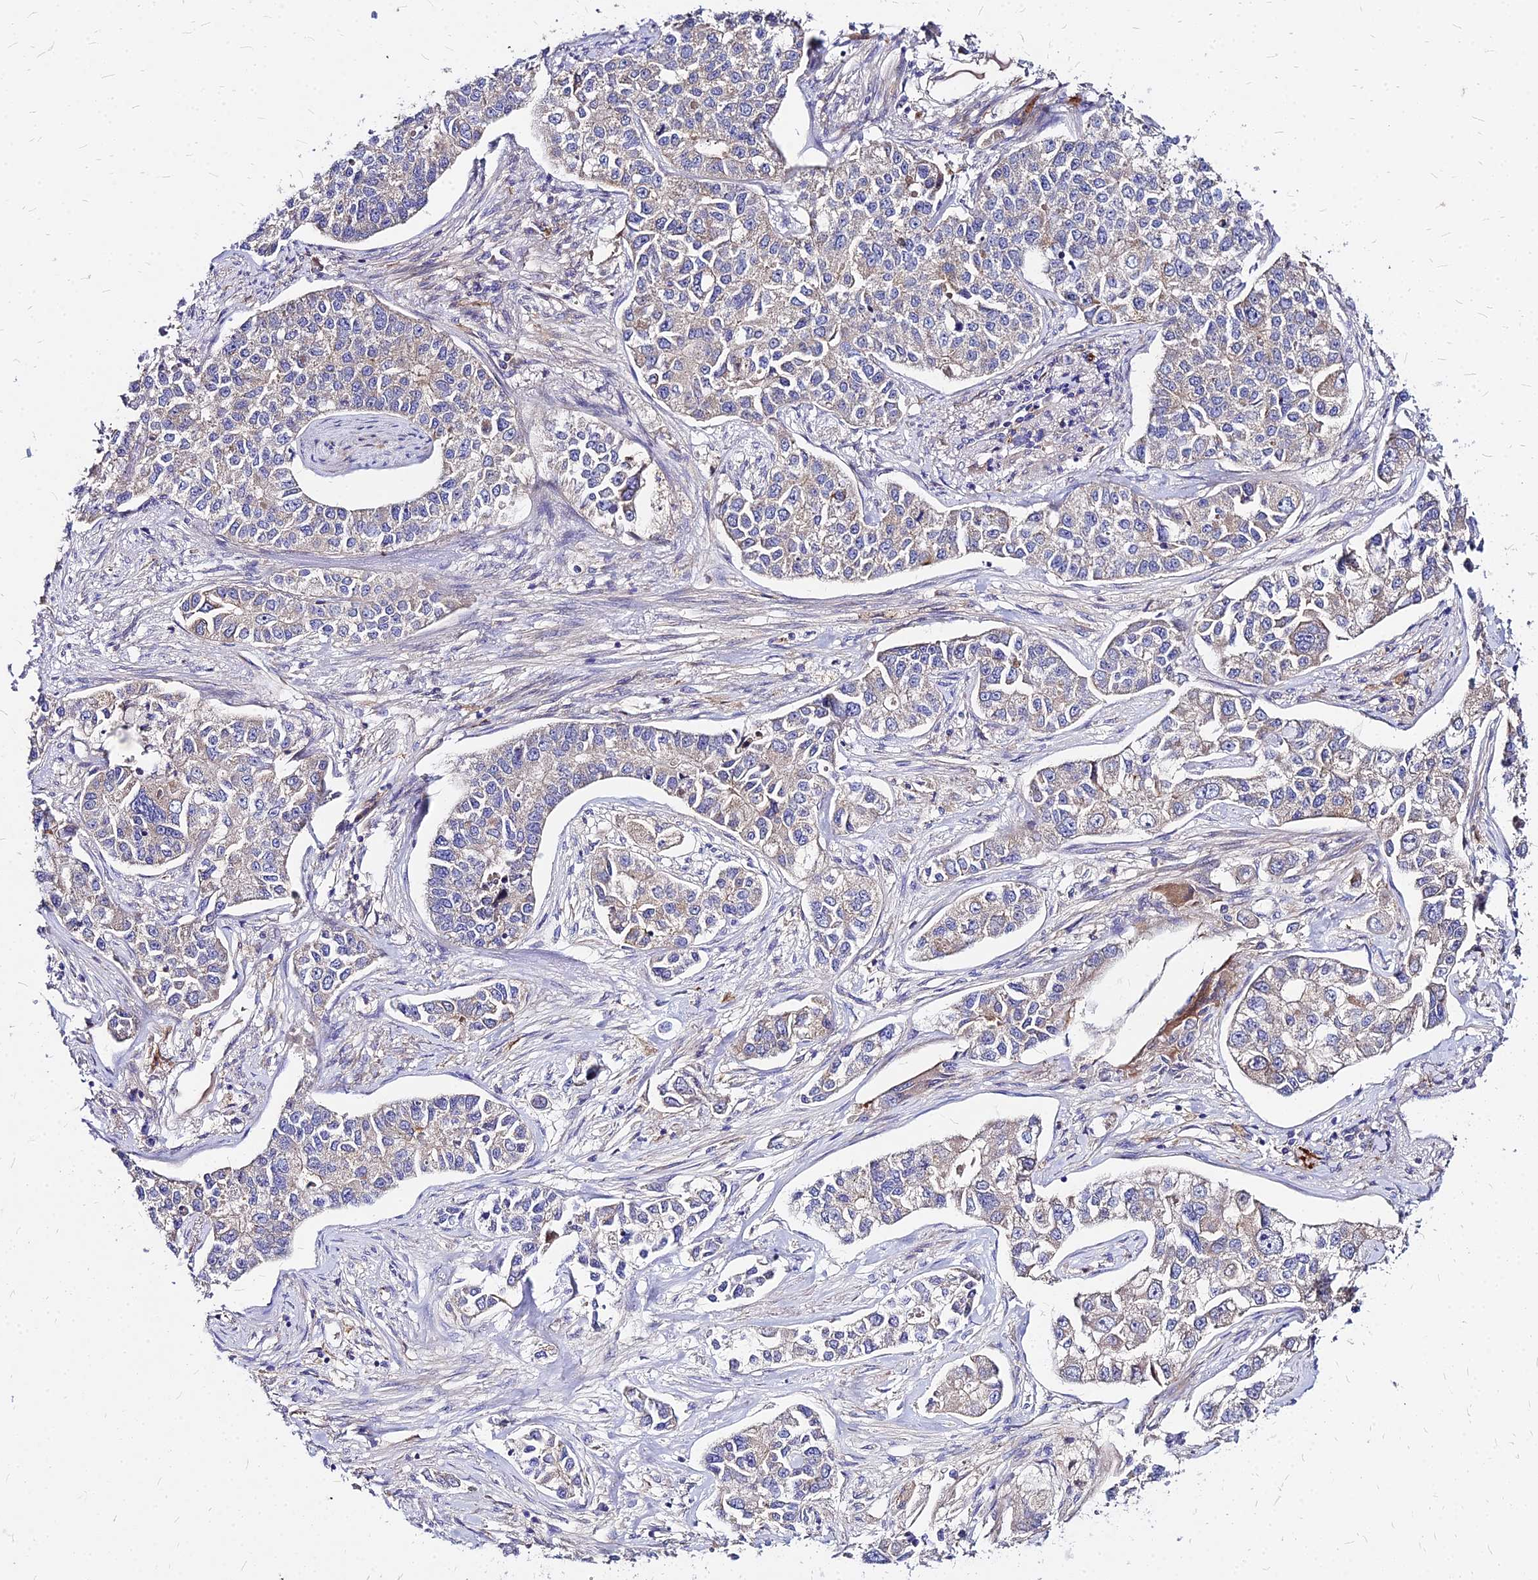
{"staining": {"intensity": "moderate", "quantity": "<25%", "location": "cytoplasmic/membranous"}, "tissue": "lung cancer", "cell_type": "Tumor cells", "image_type": "cancer", "snomed": [{"axis": "morphology", "description": "Adenocarcinoma, NOS"}, {"axis": "topography", "description": "Lung"}], "caption": "High-magnification brightfield microscopy of adenocarcinoma (lung) stained with DAB (brown) and counterstained with hematoxylin (blue). tumor cells exhibit moderate cytoplasmic/membranous positivity is seen in about<25% of cells.", "gene": "COMMD10", "patient": {"sex": "male", "age": 49}}